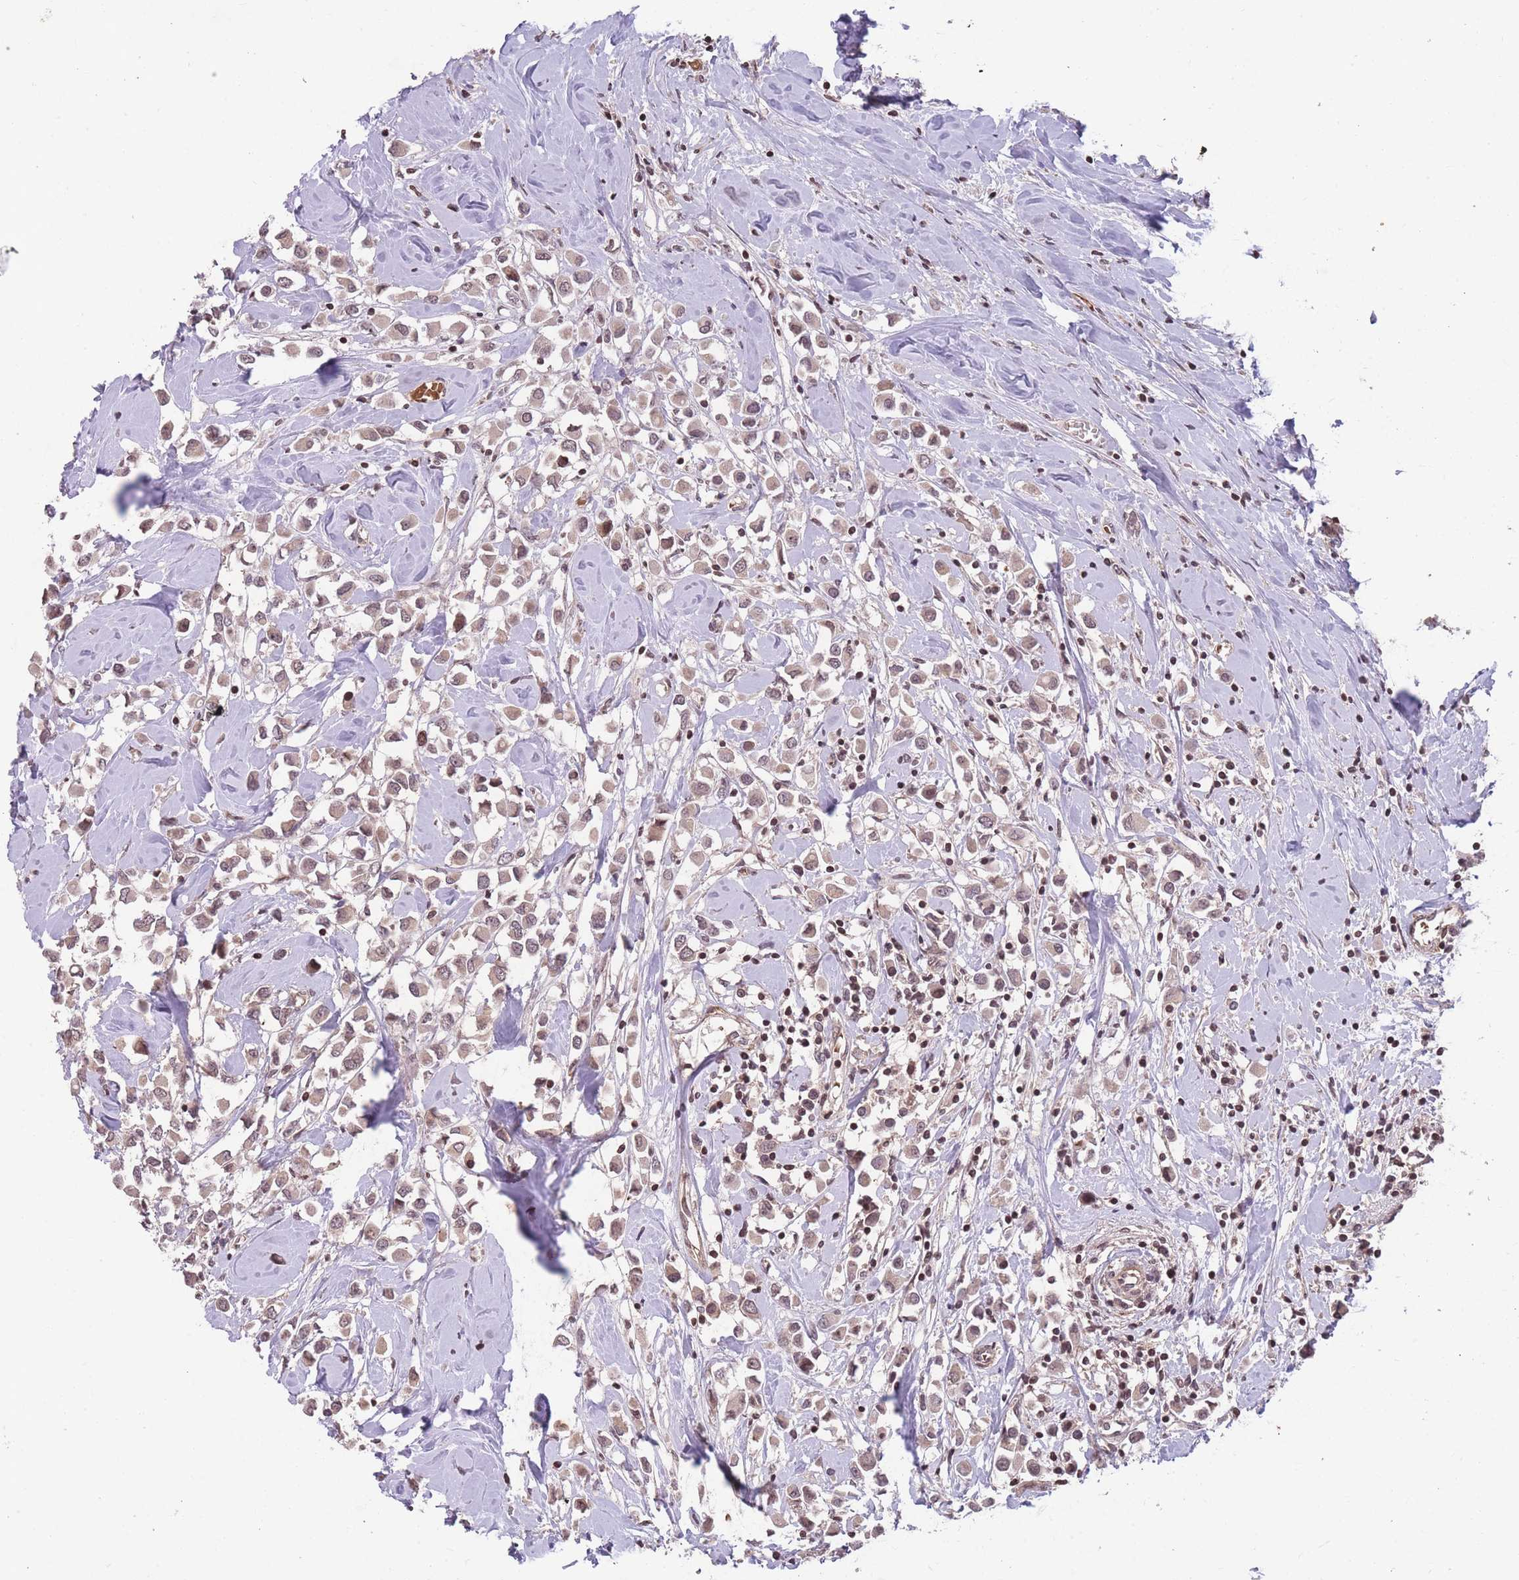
{"staining": {"intensity": "weak", "quantity": ">75%", "location": "cytoplasmic/membranous,nuclear"}, "tissue": "breast cancer", "cell_type": "Tumor cells", "image_type": "cancer", "snomed": [{"axis": "morphology", "description": "Duct carcinoma"}, {"axis": "topography", "description": "Breast"}], "caption": "Immunohistochemical staining of human breast cancer (invasive ductal carcinoma) reveals low levels of weak cytoplasmic/membranous and nuclear positivity in approximately >75% of tumor cells.", "gene": "GGT5", "patient": {"sex": "female", "age": 61}}